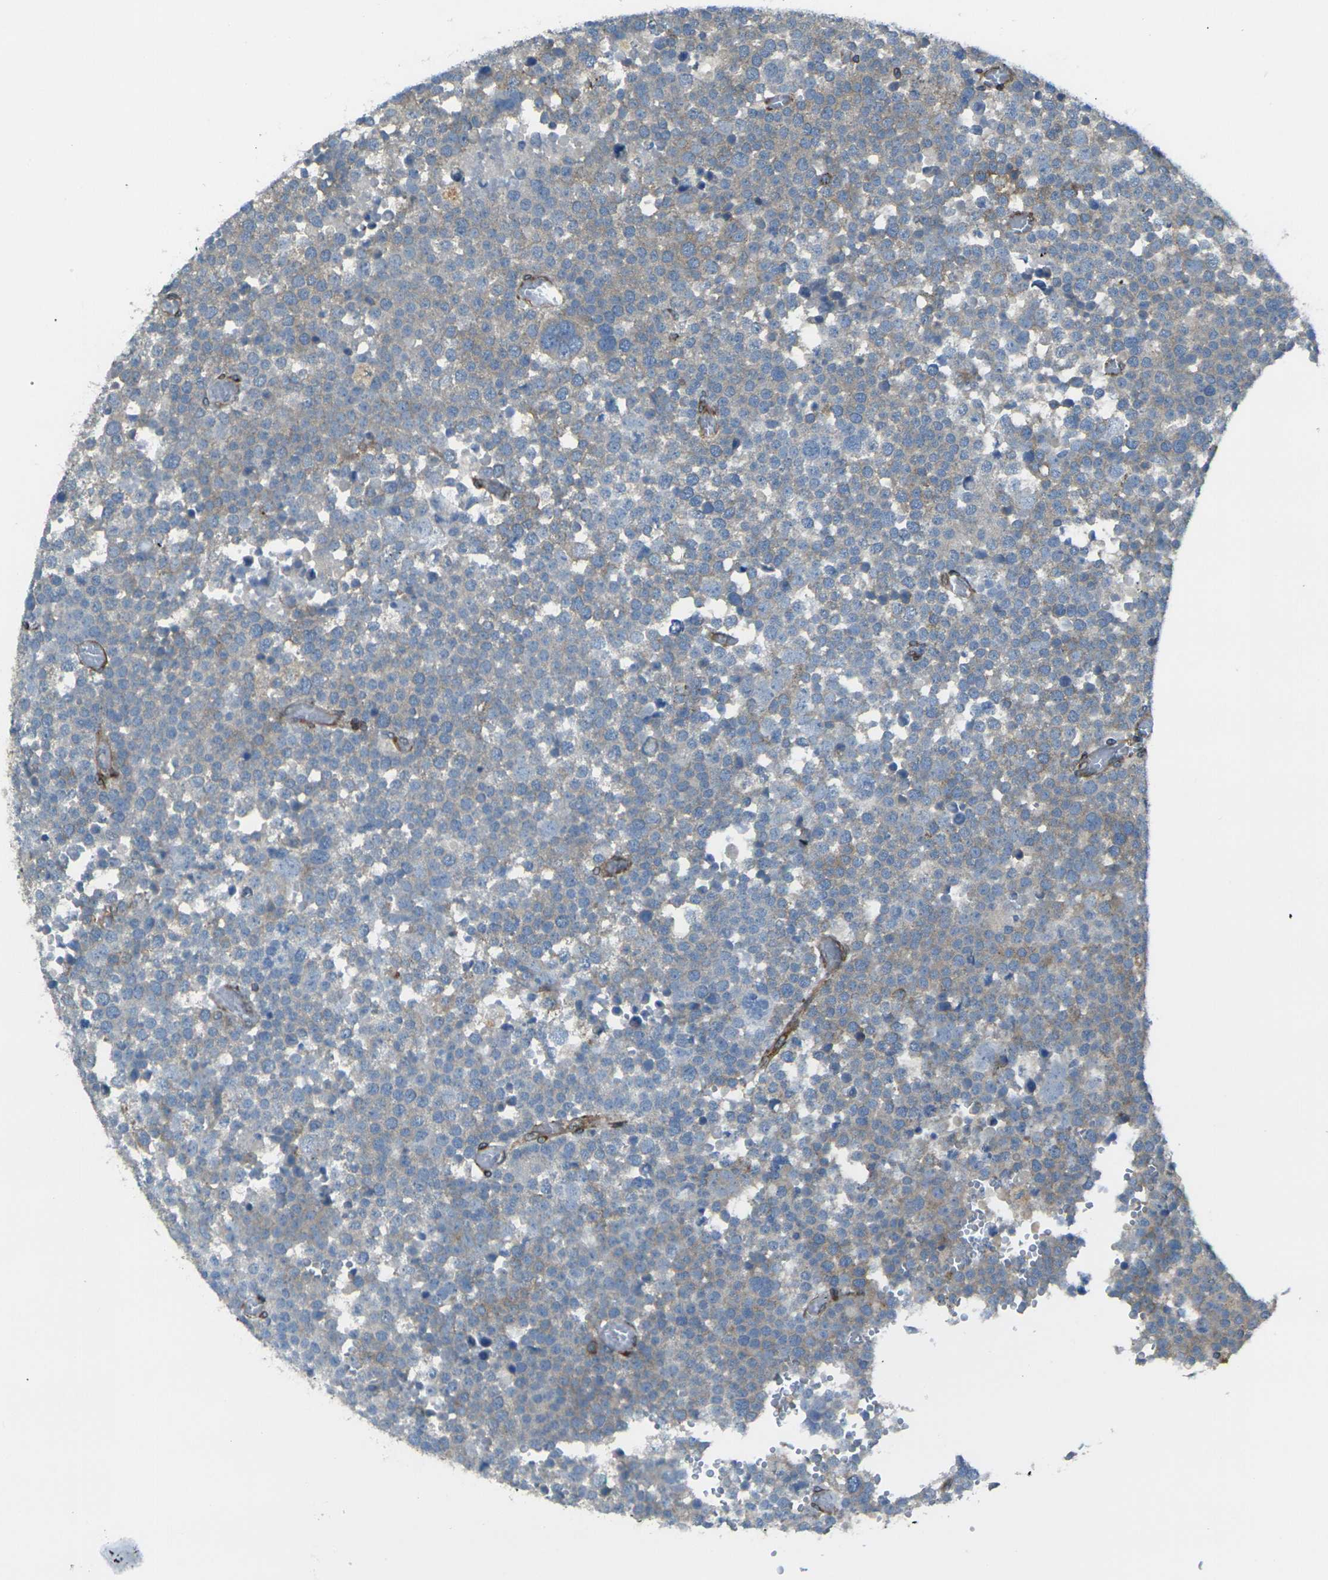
{"staining": {"intensity": "moderate", "quantity": "<25%", "location": "cytoplasmic/membranous"}, "tissue": "testis cancer", "cell_type": "Tumor cells", "image_type": "cancer", "snomed": [{"axis": "morphology", "description": "Seminoma, NOS"}, {"axis": "topography", "description": "Testis"}], "caption": "A high-resolution photomicrograph shows immunohistochemistry (IHC) staining of testis seminoma, which reveals moderate cytoplasmic/membranous expression in approximately <25% of tumor cells. The protein of interest is stained brown, and the nuclei are stained in blue (DAB IHC with brightfield microscopy, high magnification).", "gene": "CELSR2", "patient": {"sex": "male", "age": 71}}